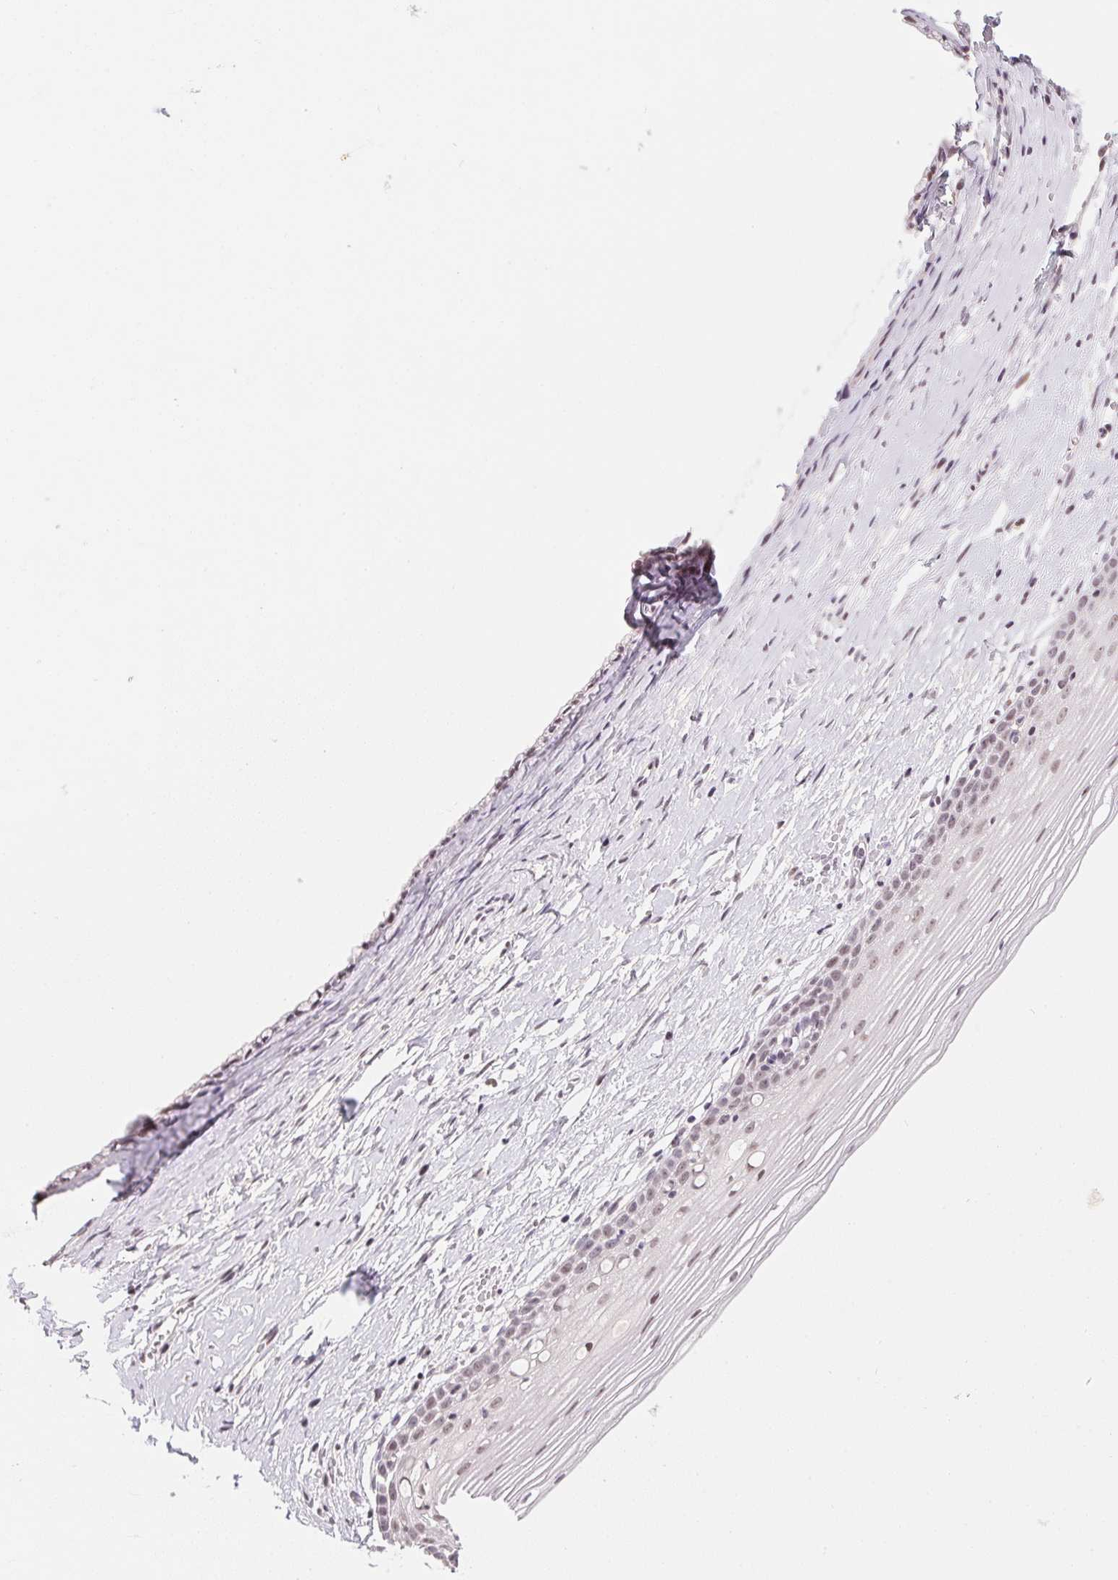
{"staining": {"intensity": "weak", "quantity": "25%-75%", "location": "cytoplasmic/membranous"}, "tissue": "cervix", "cell_type": "Glandular cells", "image_type": "normal", "snomed": [{"axis": "morphology", "description": "Normal tissue, NOS"}, {"axis": "topography", "description": "Cervix"}], "caption": "Glandular cells show weak cytoplasmic/membranous positivity in about 25%-75% of cells in unremarkable cervix. (brown staining indicates protein expression, while blue staining denotes nuclei).", "gene": "KDM4D", "patient": {"sex": "female", "age": 40}}